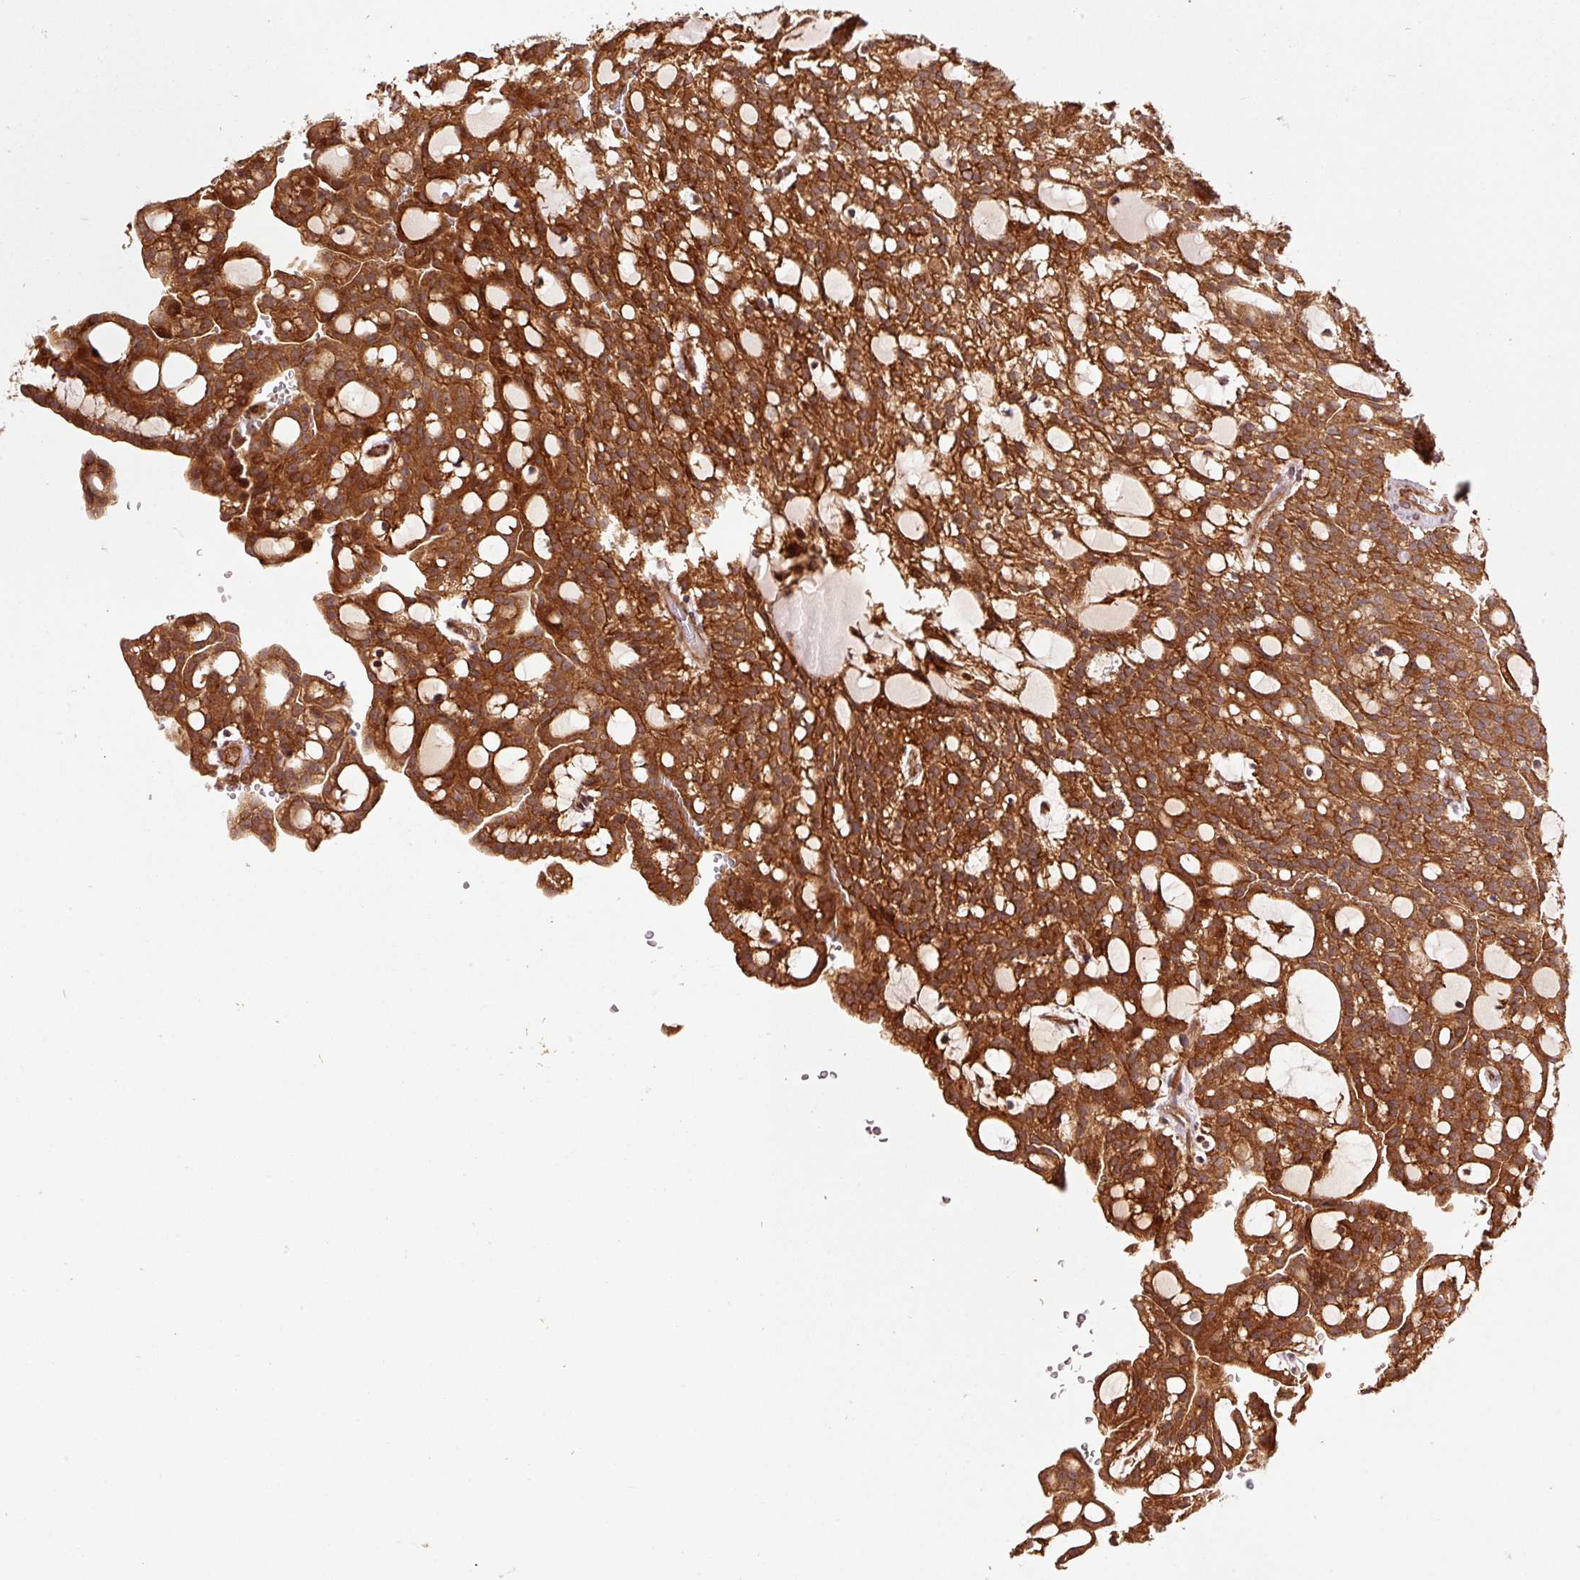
{"staining": {"intensity": "strong", "quantity": ">75%", "location": "cytoplasmic/membranous"}, "tissue": "renal cancer", "cell_type": "Tumor cells", "image_type": "cancer", "snomed": [{"axis": "morphology", "description": "Adenocarcinoma, NOS"}, {"axis": "topography", "description": "Kidney"}], "caption": "IHC (DAB (3,3'-diaminobenzidine)) staining of human renal cancer displays strong cytoplasmic/membranous protein expression in approximately >75% of tumor cells. (DAB = brown stain, brightfield microscopy at high magnification).", "gene": "OXER1", "patient": {"sex": "male", "age": 63}}